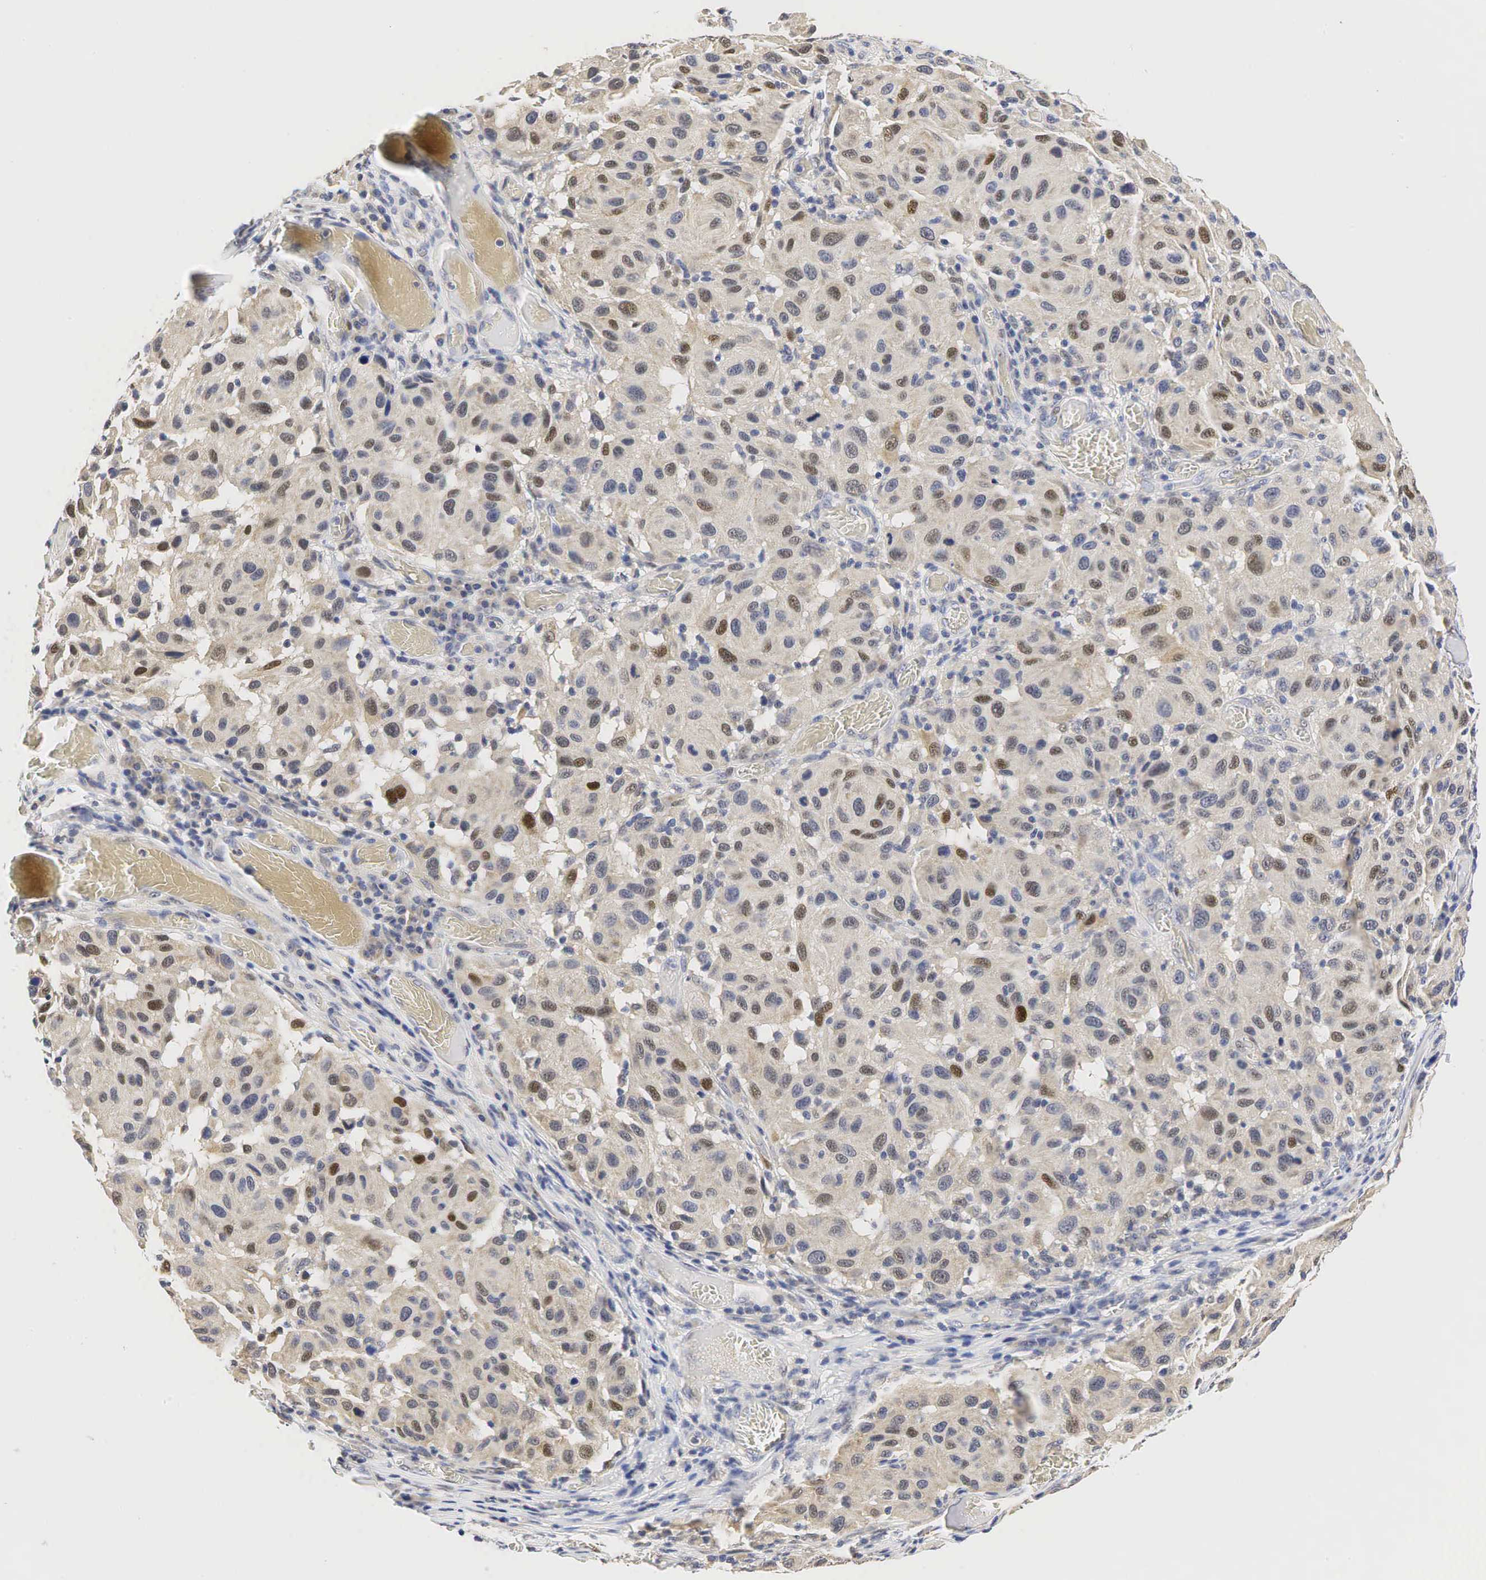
{"staining": {"intensity": "moderate", "quantity": "<25%", "location": "nuclear"}, "tissue": "melanoma", "cell_type": "Tumor cells", "image_type": "cancer", "snomed": [{"axis": "morphology", "description": "Malignant melanoma, NOS"}, {"axis": "topography", "description": "Skin"}], "caption": "IHC image of malignant melanoma stained for a protein (brown), which reveals low levels of moderate nuclear staining in approximately <25% of tumor cells.", "gene": "CCND1", "patient": {"sex": "female", "age": 77}}